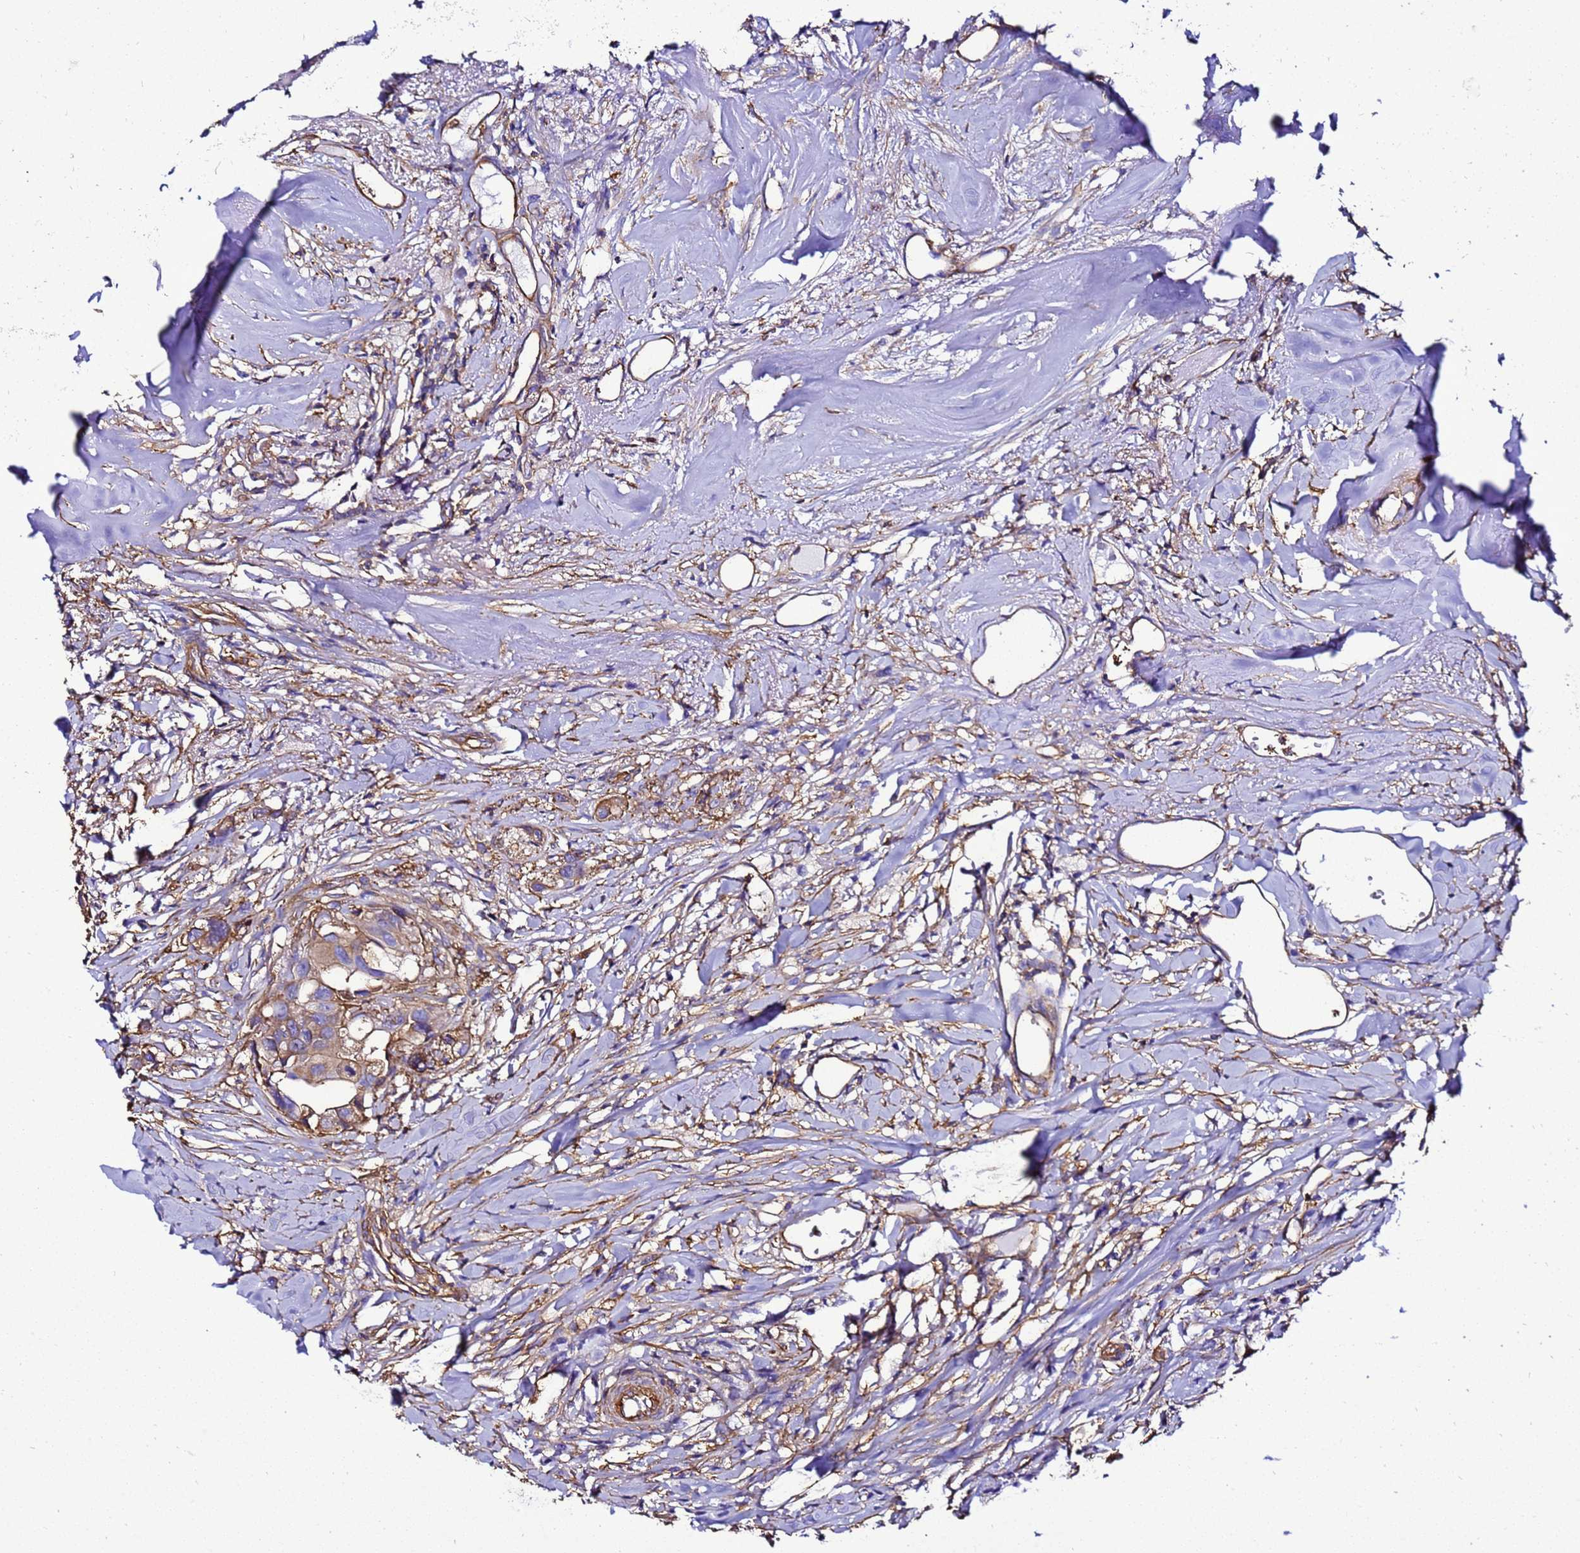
{"staining": {"intensity": "weak", "quantity": ">75%", "location": "cytoplasmic/membranous"}, "tissue": "head and neck cancer", "cell_type": "Tumor cells", "image_type": "cancer", "snomed": [{"axis": "morphology", "description": "Adenocarcinoma, NOS"}, {"axis": "morphology", "description": "Adenocarcinoma, metastatic, NOS"}, {"axis": "topography", "description": "Head-Neck"}], "caption": "Immunohistochemical staining of head and neck cancer exhibits low levels of weak cytoplasmic/membranous positivity in approximately >75% of tumor cells.", "gene": "MYL12A", "patient": {"sex": "male", "age": 75}}